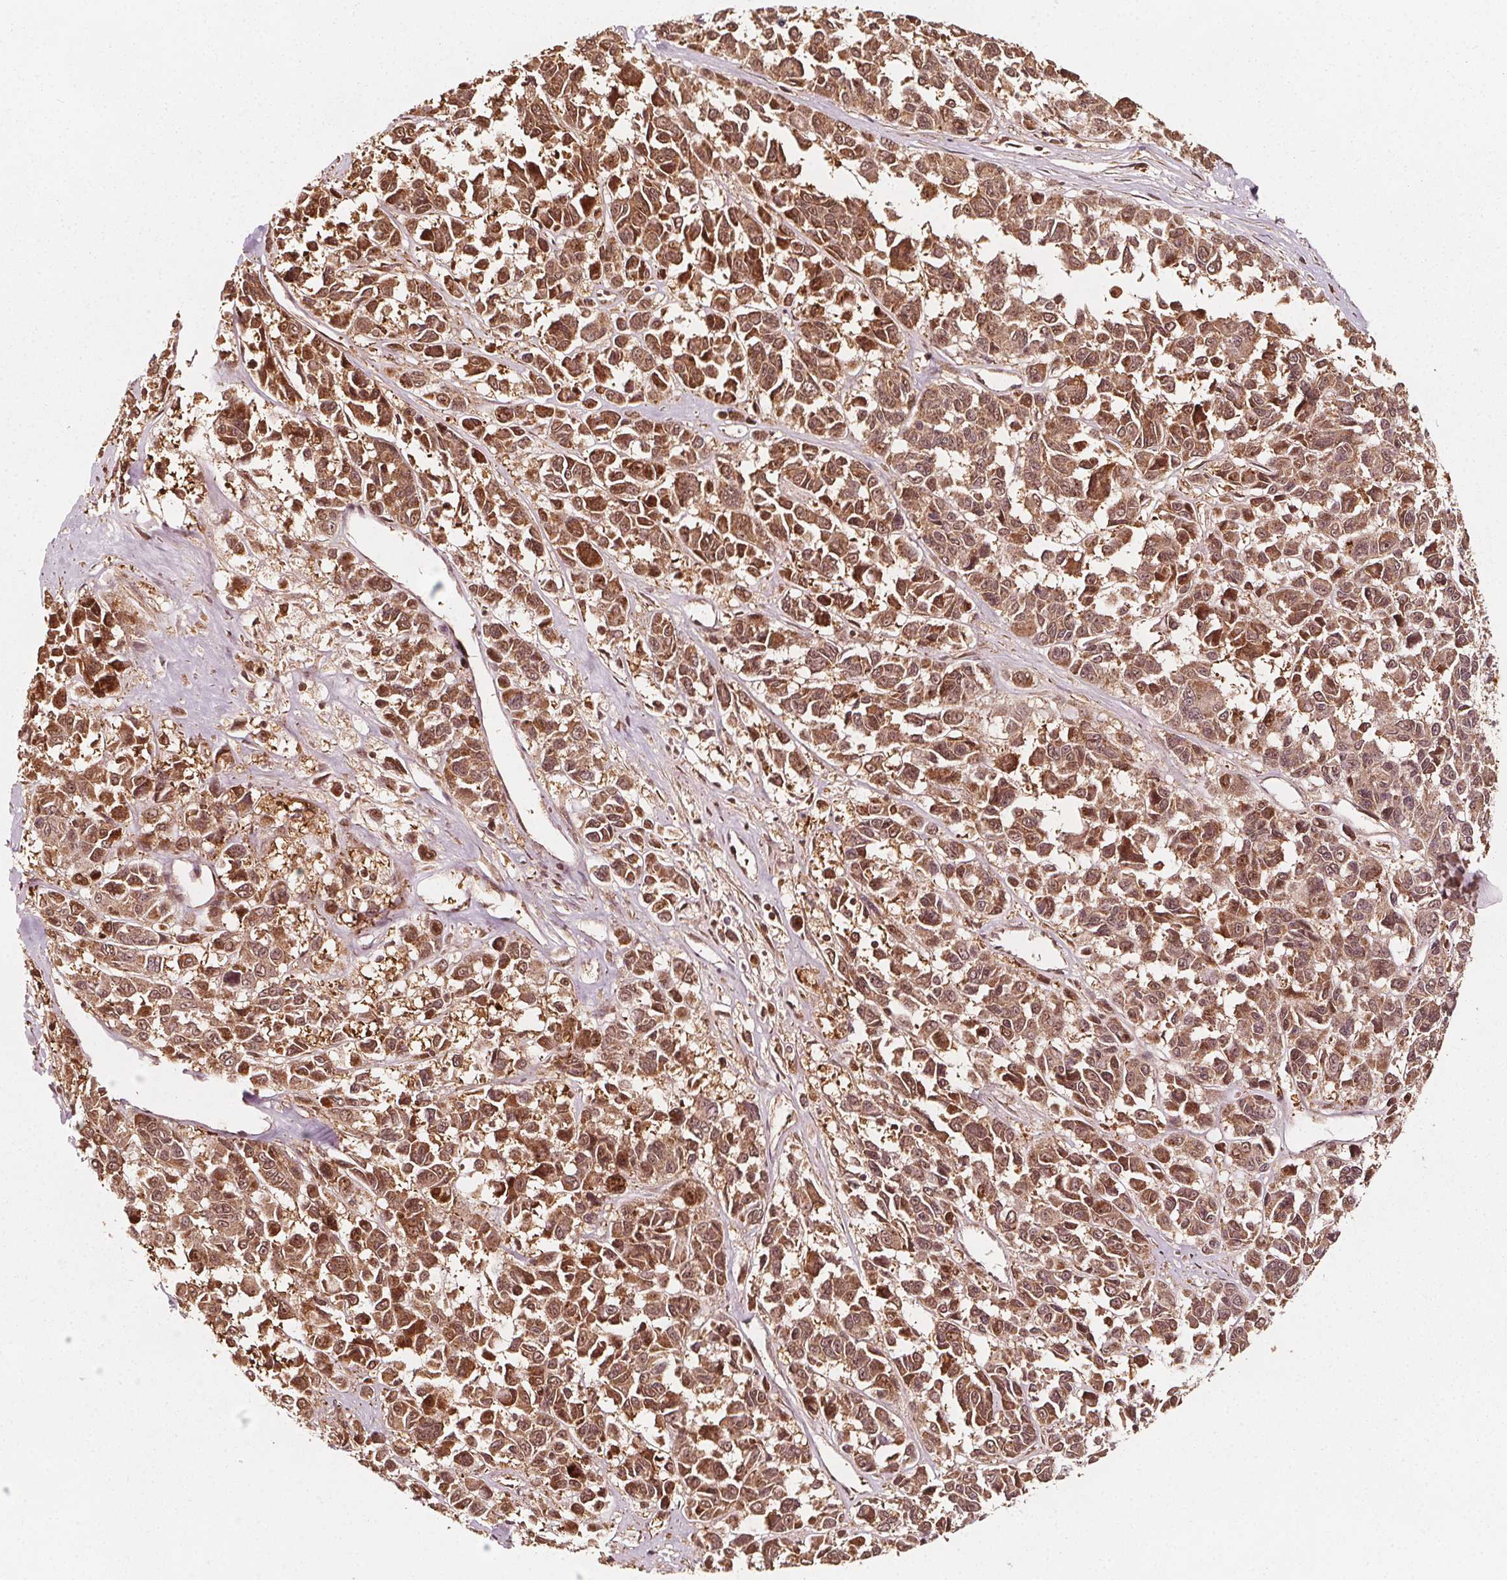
{"staining": {"intensity": "moderate", "quantity": ">75%", "location": "cytoplasmic/membranous"}, "tissue": "melanoma", "cell_type": "Tumor cells", "image_type": "cancer", "snomed": [{"axis": "morphology", "description": "Malignant melanoma, NOS"}, {"axis": "topography", "description": "Skin"}], "caption": "Malignant melanoma was stained to show a protein in brown. There is medium levels of moderate cytoplasmic/membranous expression in approximately >75% of tumor cells.", "gene": "AIP", "patient": {"sex": "female", "age": 66}}